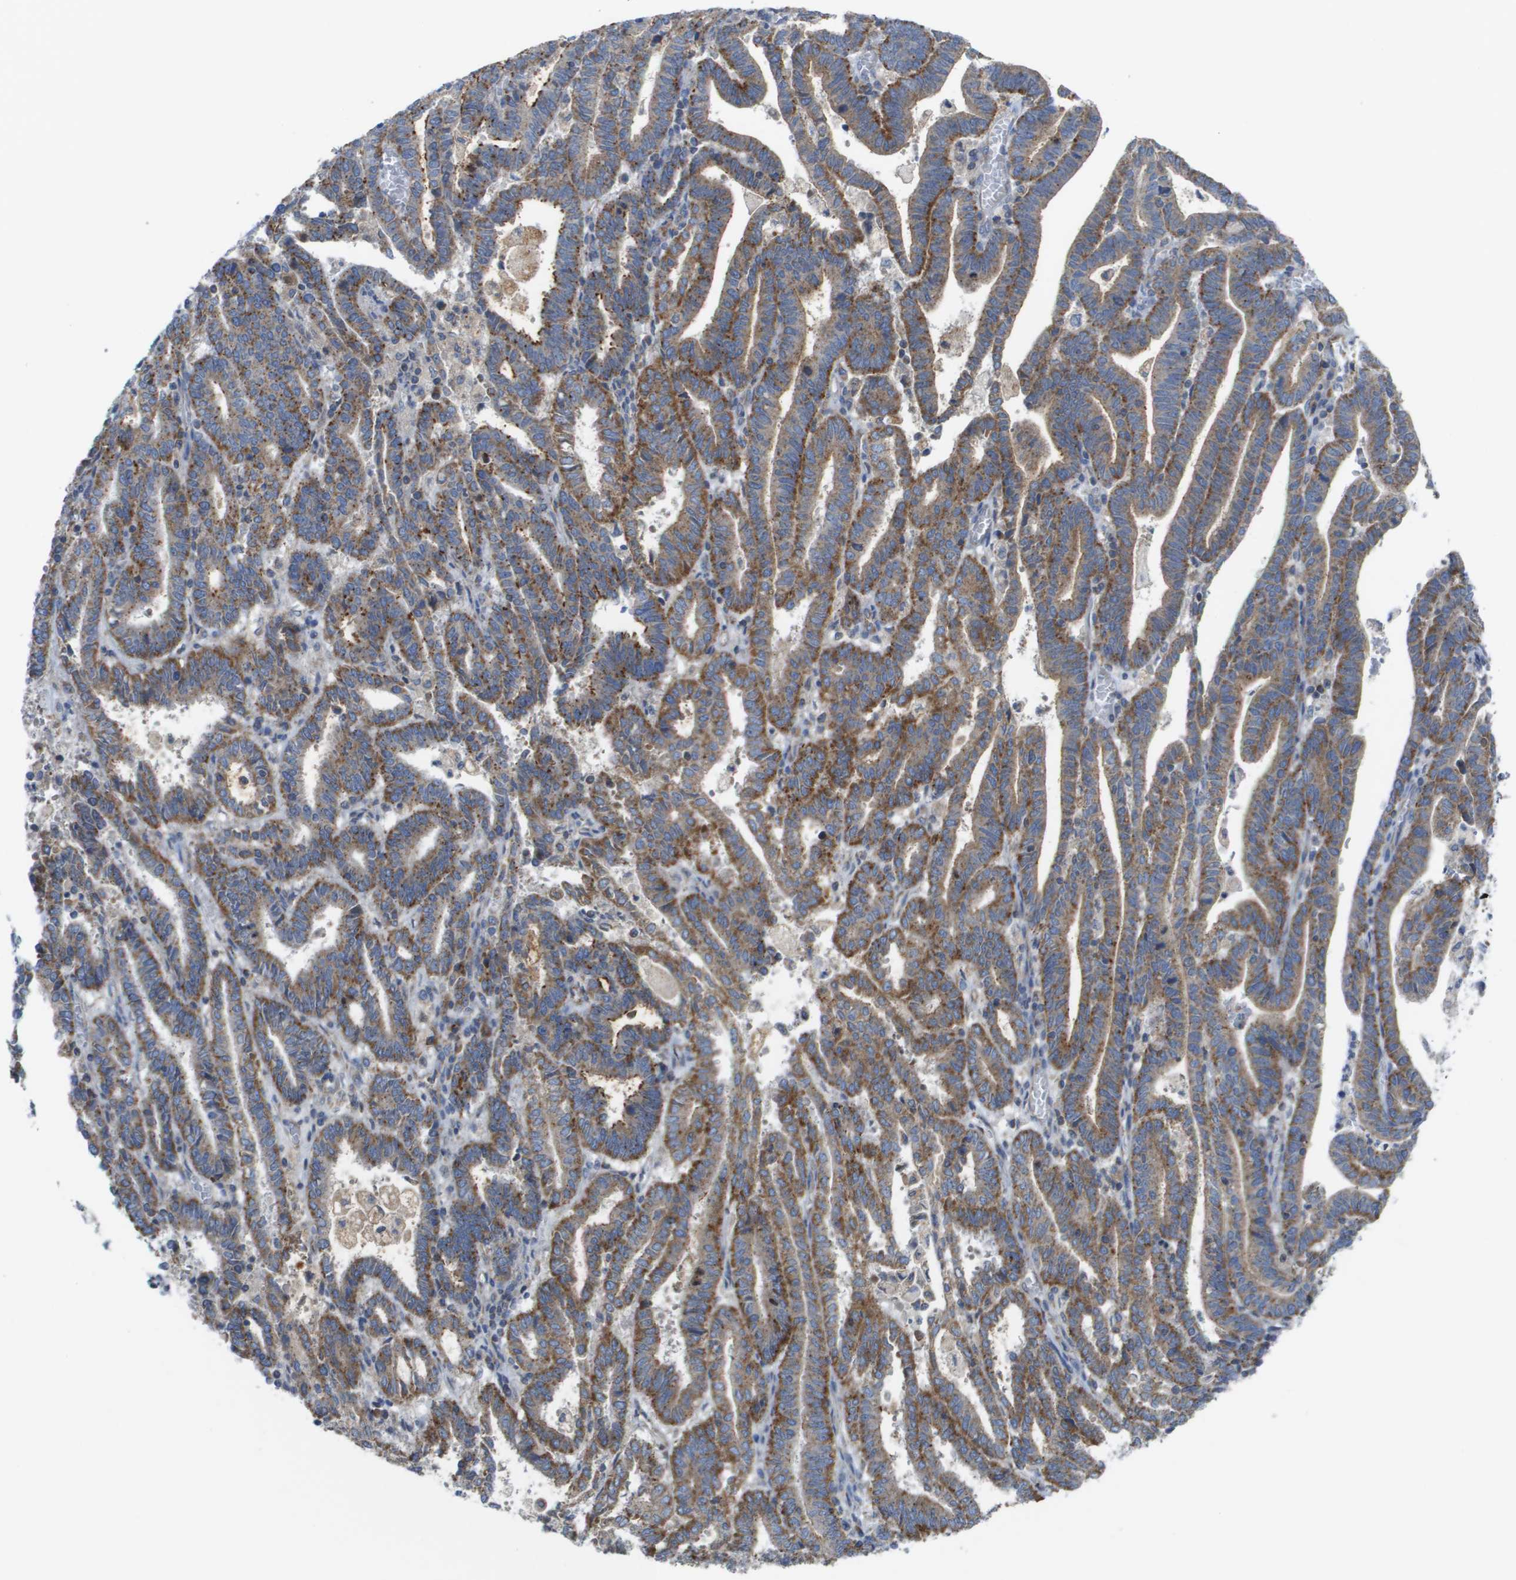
{"staining": {"intensity": "moderate", "quantity": ">75%", "location": "cytoplasmic/membranous"}, "tissue": "endometrial cancer", "cell_type": "Tumor cells", "image_type": "cancer", "snomed": [{"axis": "morphology", "description": "Adenocarcinoma, NOS"}, {"axis": "topography", "description": "Uterus"}], "caption": "Protein staining by IHC reveals moderate cytoplasmic/membranous expression in approximately >75% of tumor cells in endometrial cancer (adenocarcinoma).", "gene": "FIS1", "patient": {"sex": "female", "age": 83}}